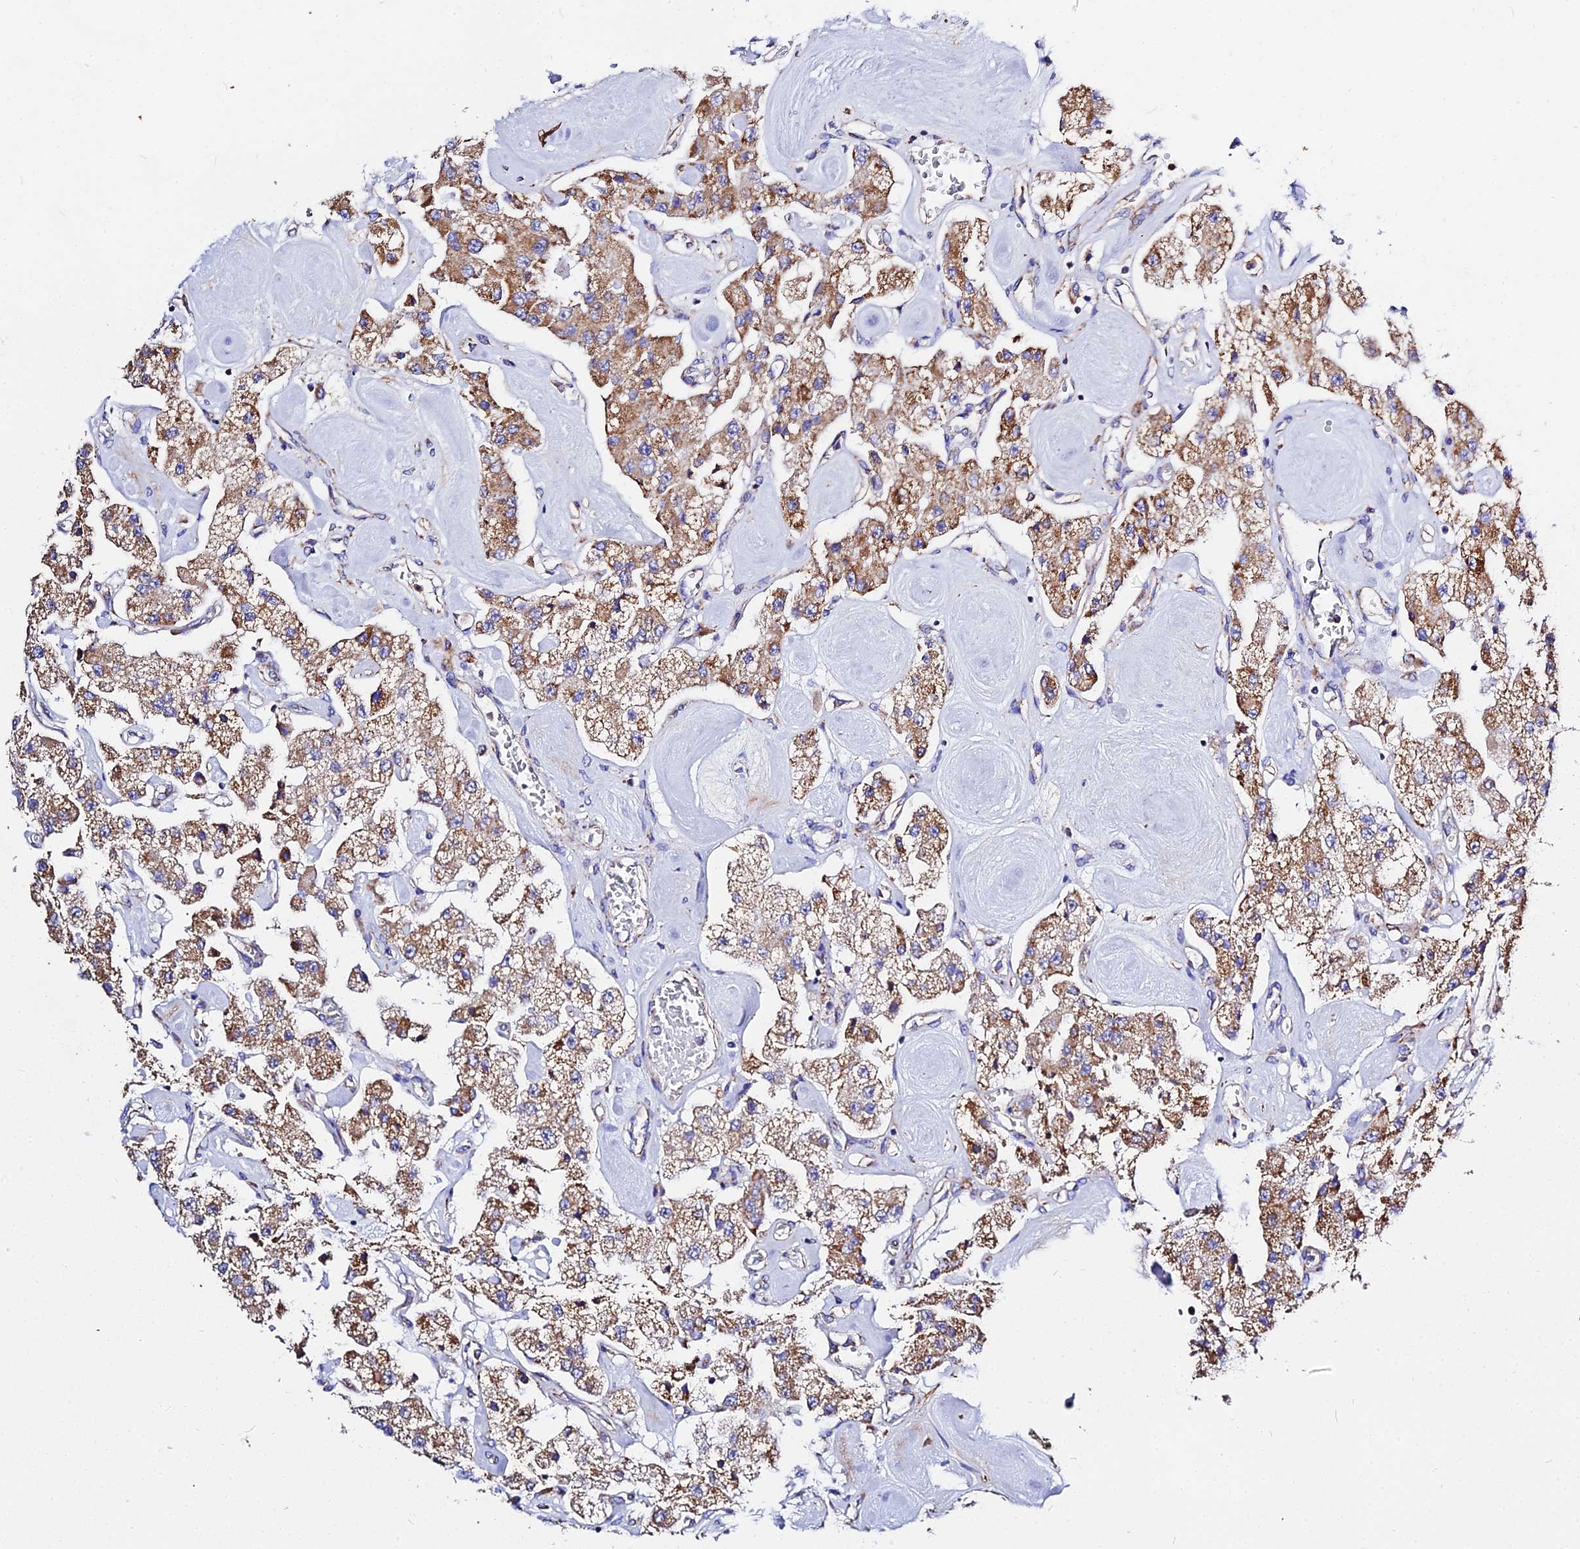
{"staining": {"intensity": "moderate", "quantity": ">75%", "location": "cytoplasmic/membranous"}, "tissue": "carcinoid", "cell_type": "Tumor cells", "image_type": "cancer", "snomed": [{"axis": "morphology", "description": "Carcinoid, malignant, NOS"}, {"axis": "topography", "description": "Pancreas"}], "caption": "Immunohistochemistry staining of malignant carcinoid, which shows medium levels of moderate cytoplasmic/membranous staining in about >75% of tumor cells indicating moderate cytoplasmic/membranous protein positivity. The staining was performed using DAB (brown) for protein detection and nuclei were counterstained in hematoxylin (blue).", "gene": "ZNF573", "patient": {"sex": "male", "age": 41}}